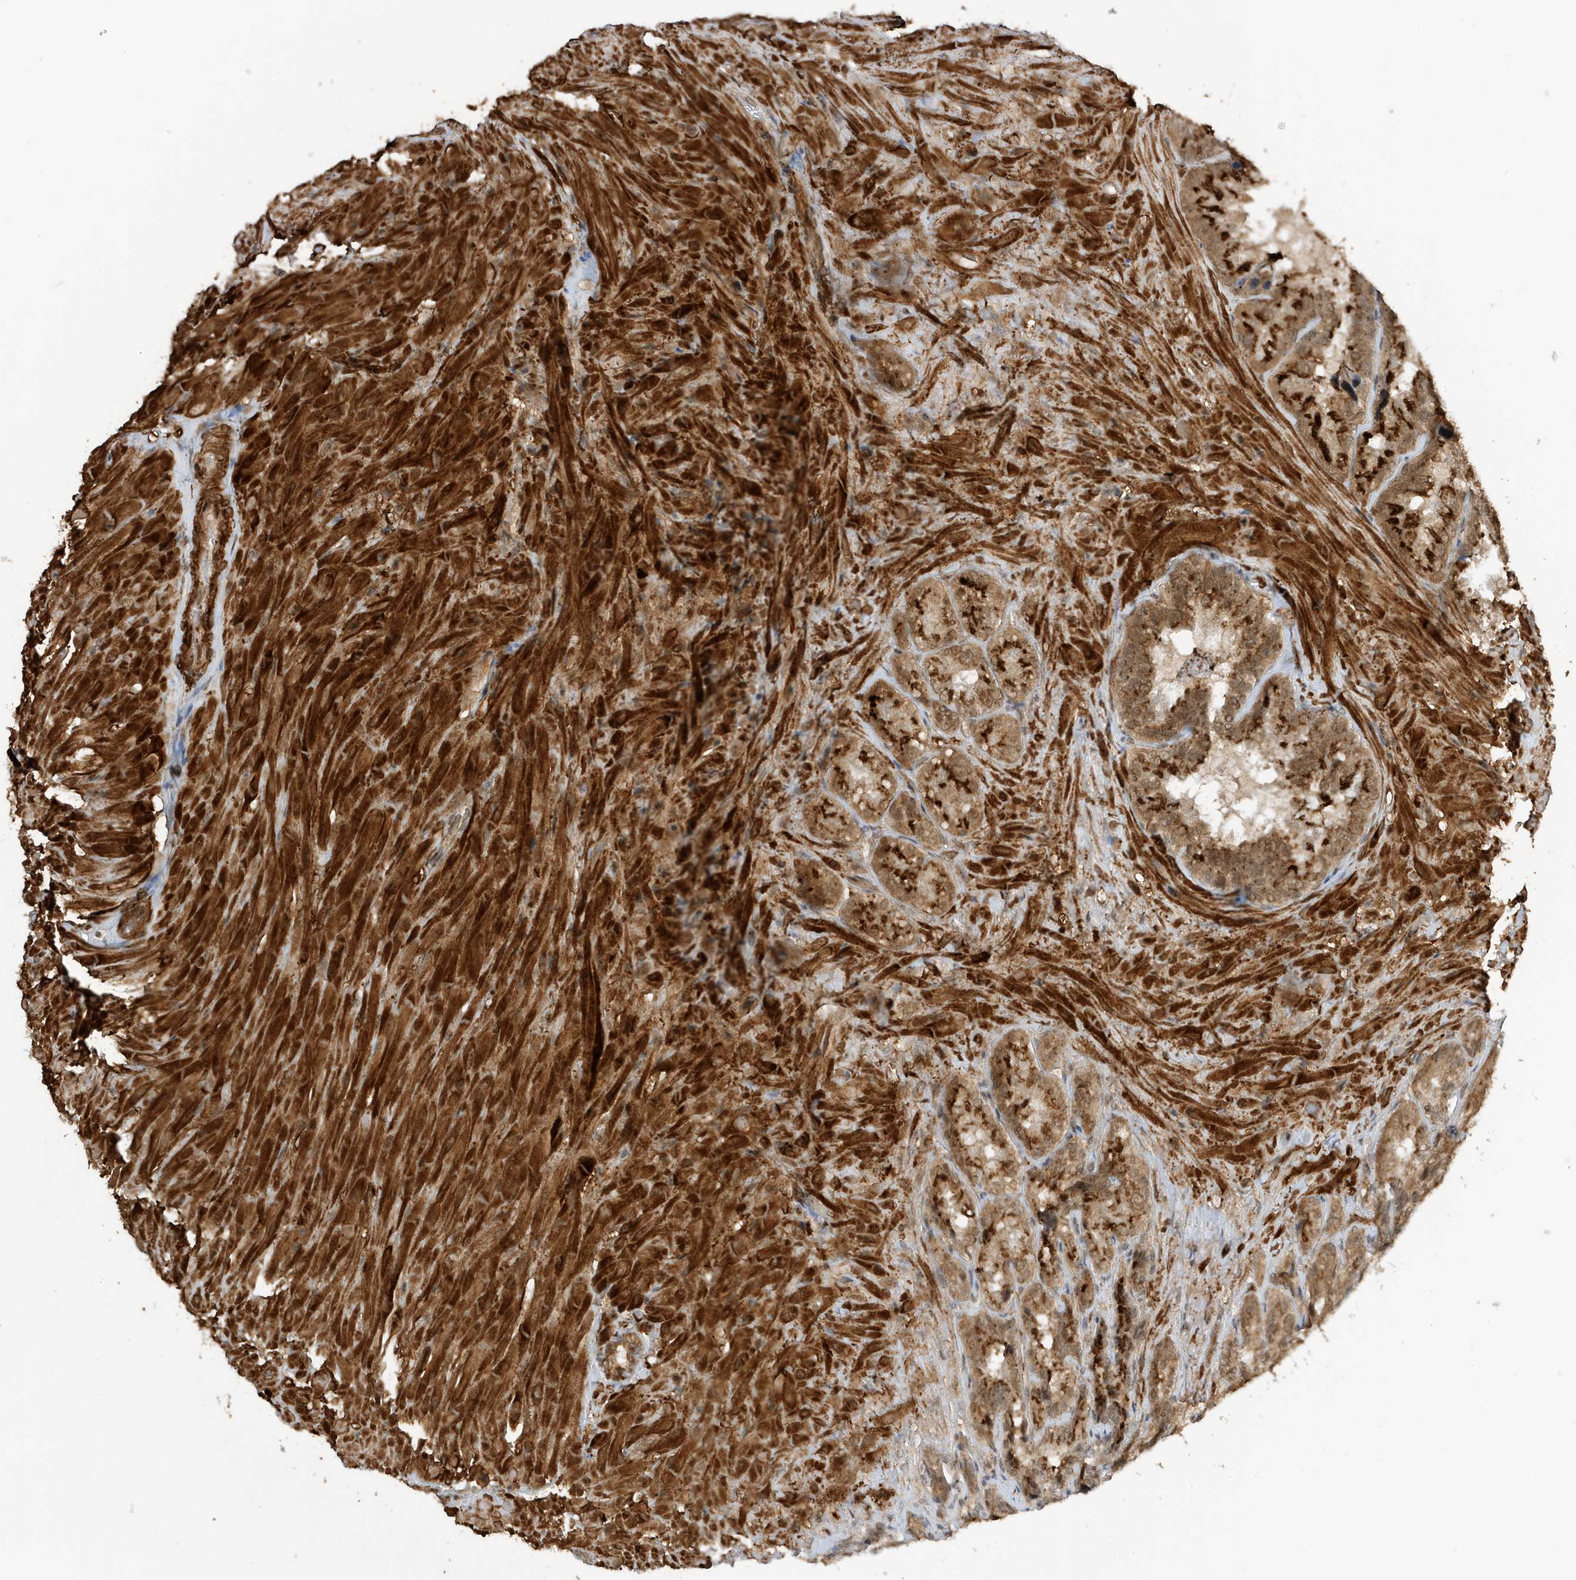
{"staining": {"intensity": "strong", "quantity": ">75%", "location": "cytoplasmic/membranous,nuclear"}, "tissue": "seminal vesicle", "cell_type": "Glandular cells", "image_type": "normal", "snomed": [{"axis": "morphology", "description": "Normal tissue, NOS"}, {"axis": "topography", "description": "Seminal veicle"}, {"axis": "topography", "description": "Peripheral nerve tissue"}], "caption": "A brown stain labels strong cytoplasmic/membranous,nuclear staining of a protein in glandular cells of benign seminal vesicle.", "gene": "MAST3", "patient": {"sex": "male", "age": 63}}